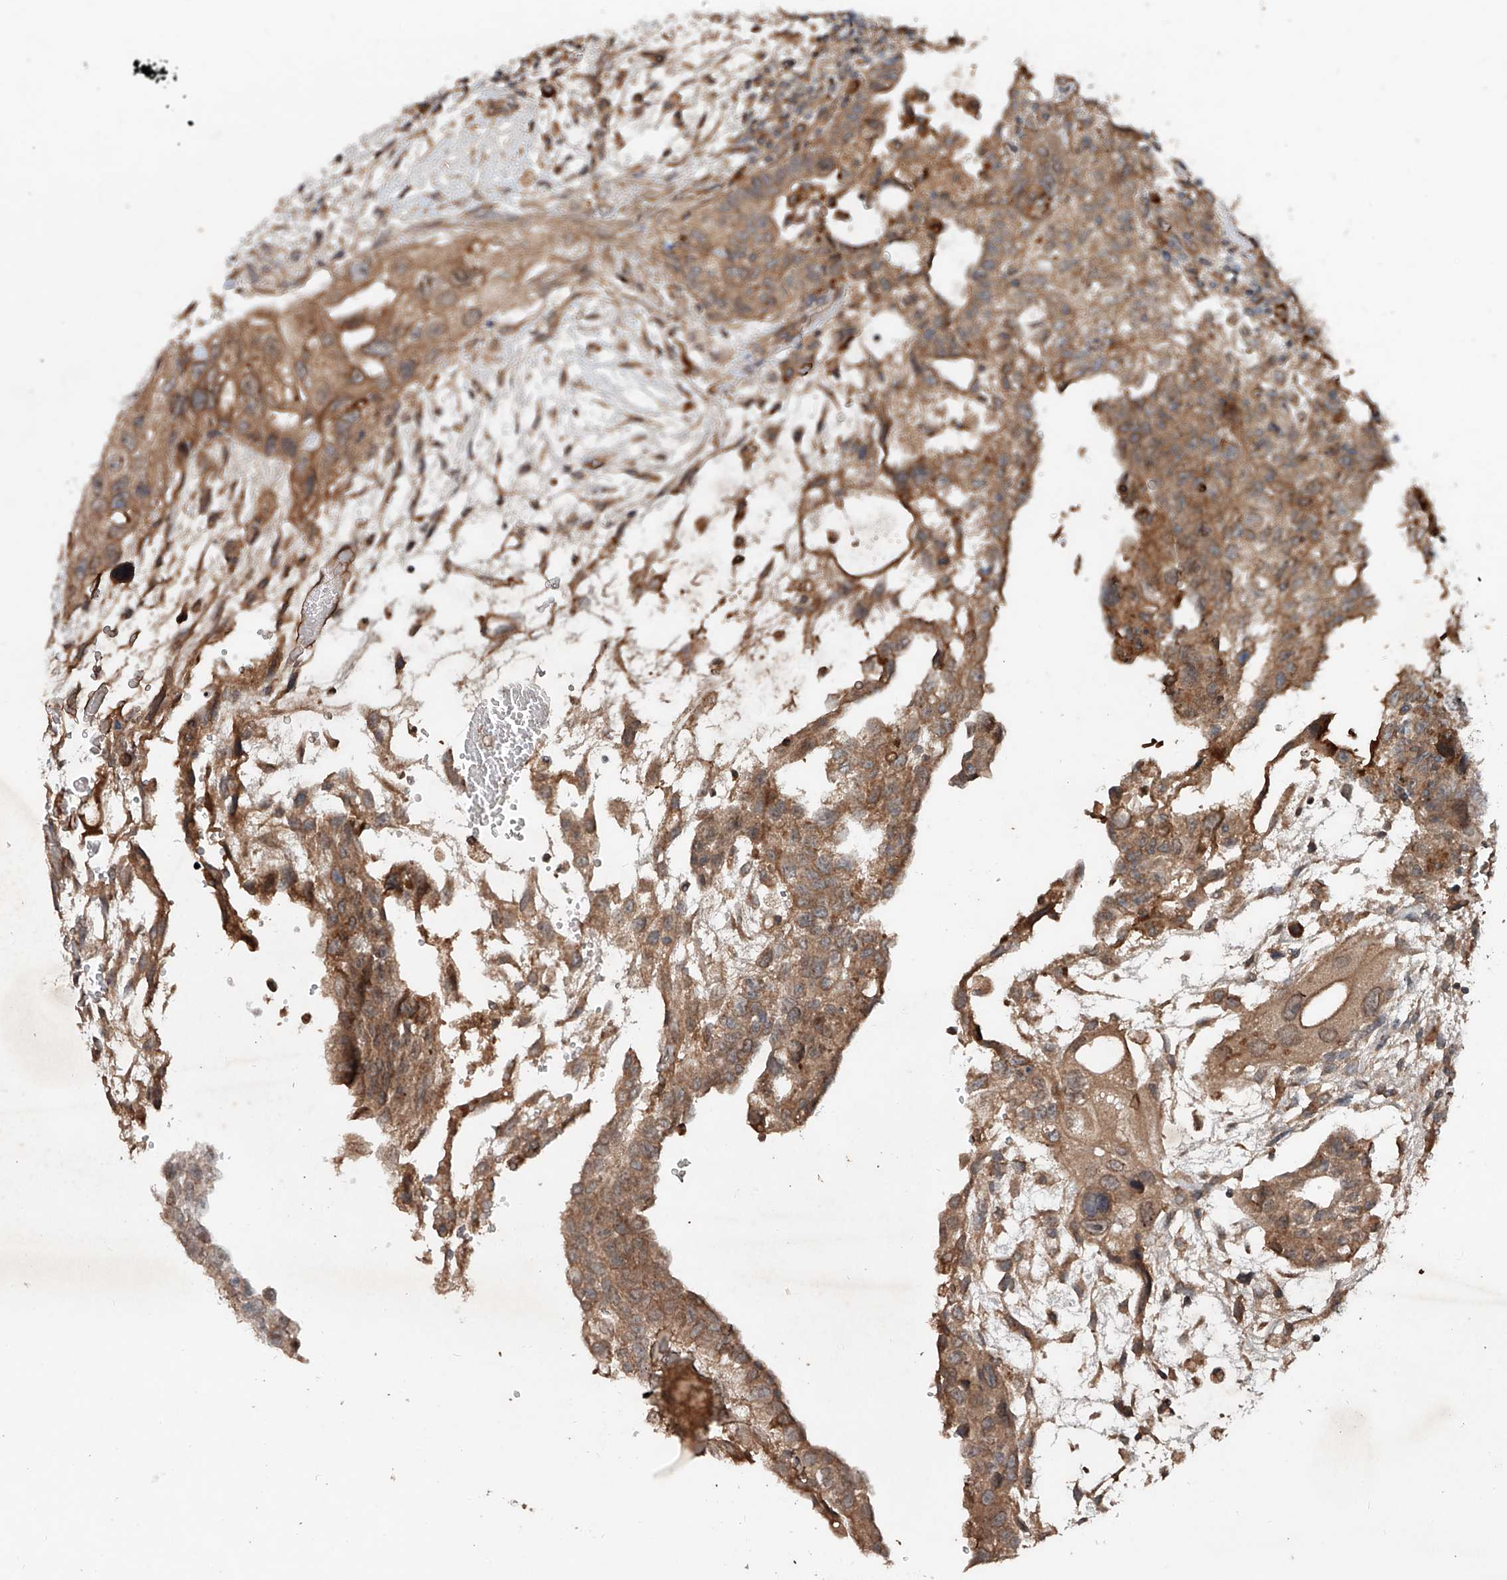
{"staining": {"intensity": "moderate", "quantity": ">75%", "location": "cytoplasmic/membranous"}, "tissue": "testis cancer", "cell_type": "Tumor cells", "image_type": "cancer", "snomed": [{"axis": "morphology", "description": "Carcinoma, Embryonal, NOS"}, {"axis": "topography", "description": "Testis"}], "caption": "High-power microscopy captured an IHC histopathology image of testis cancer (embryonal carcinoma), revealing moderate cytoplasmic/membranous expression in about >75% of tumor cells.", "gene": "IER5", "patient": {"sex": "male", "age": 36}}